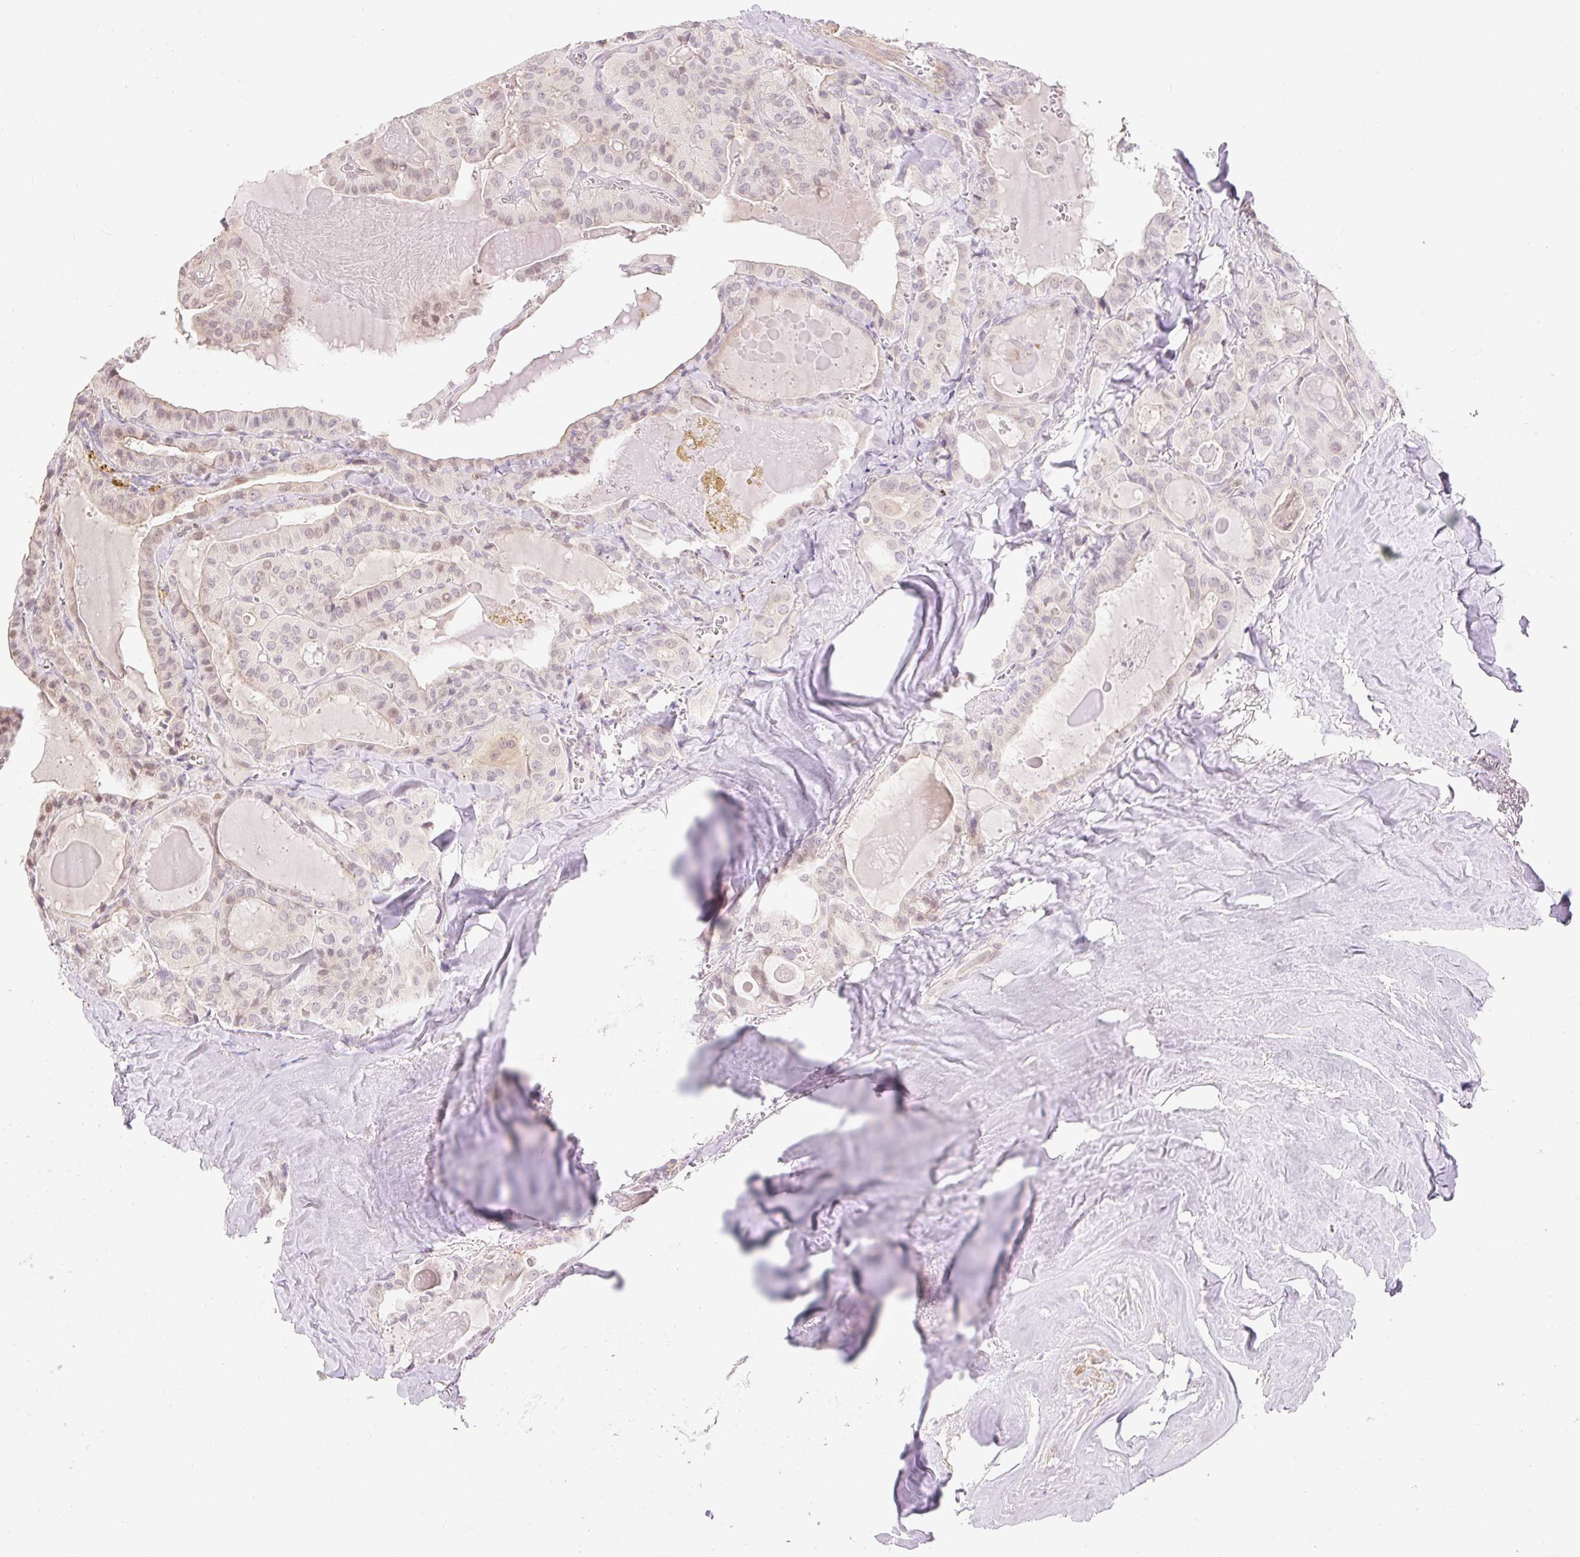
{"staining": {"intensity": "weak", "quantity": "<25%", "location": "nuclear"}, "tissue": "thyroid cancer", "cell_type": "Tumor cells", "image_type": "cancer", "snomed": [{"axis": "morphology", "description": "Papillary adenocarcinoma, NOS"}, {"axis": "topography", "description": "Thyroid gland"}], "caption": "Immunohistochemical staining of human papillary adenocarcinoma (thyroid) shows no significant staining in tumor cells. (DAB immunohistochemistry, high magnification).", "gene": "EMC10", "patient": {"sex": "male", "age": 52}}